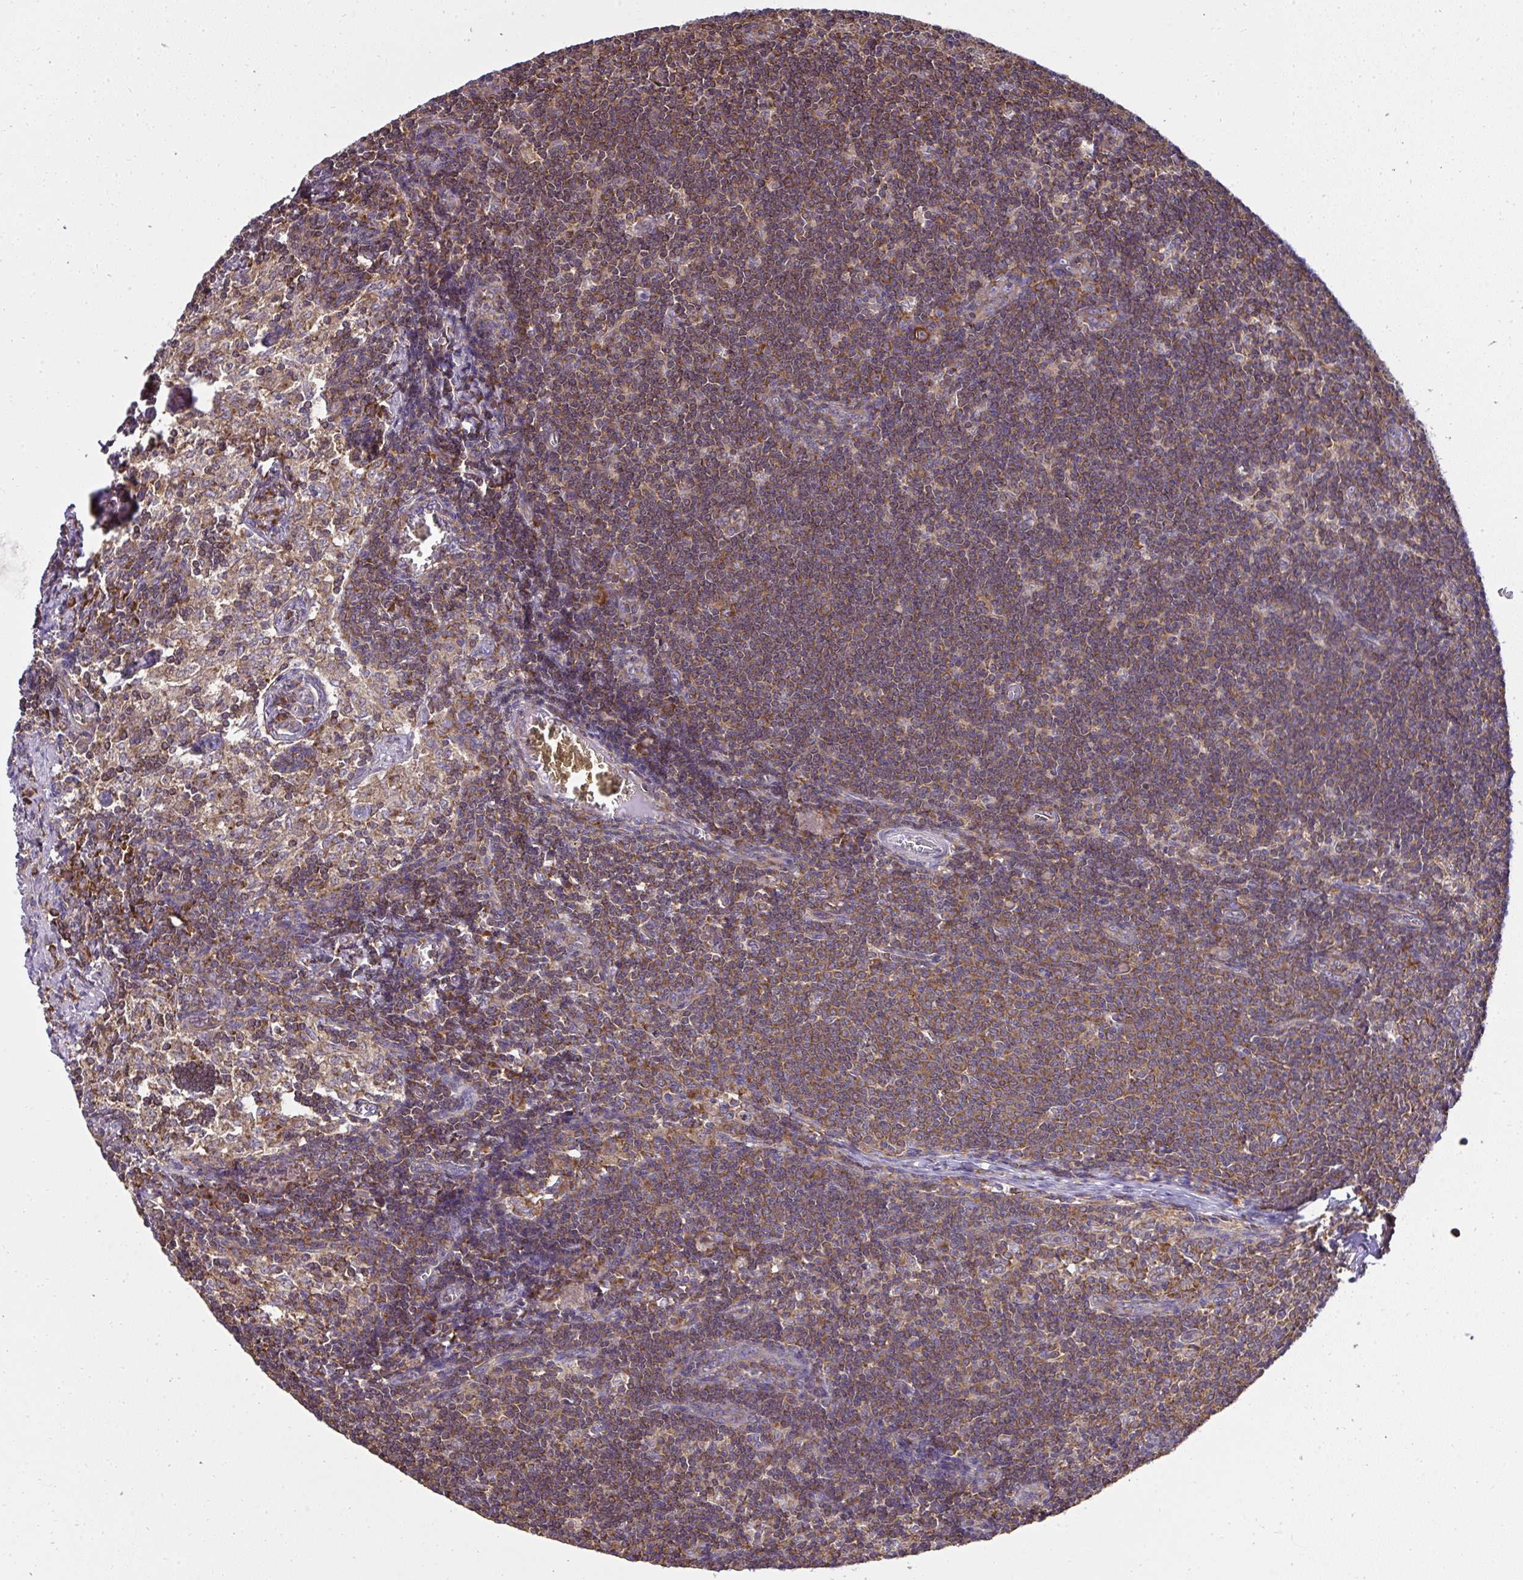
{"staining": {"intensity": "moderate", "quantity": ">75%", "location": "cytoplasmic/membranous"}, "tissue": "lymph node", "cell_type": "Germinal center cells", "image_type": "normal", "snomed": [{"axis": "morphology", "description": "Normal tissue, NOS"}, {"axis": "topography", "description": "Lymph node"}], "caption": "Normal lymph node demonstrates moderate cytoplasmic/membranous expression in approximately >75% of germinal center cells, visualized by immunohistochemistry. The staining was performed using DAB (3,3'-diaminobenzidine) to visualize the protein expression in brown, while the nuclei were stained in blue with hematoxylin (Magnification: 20x).", "gene": "RPS7", "patient": {"sex": "female", "age": 31}}